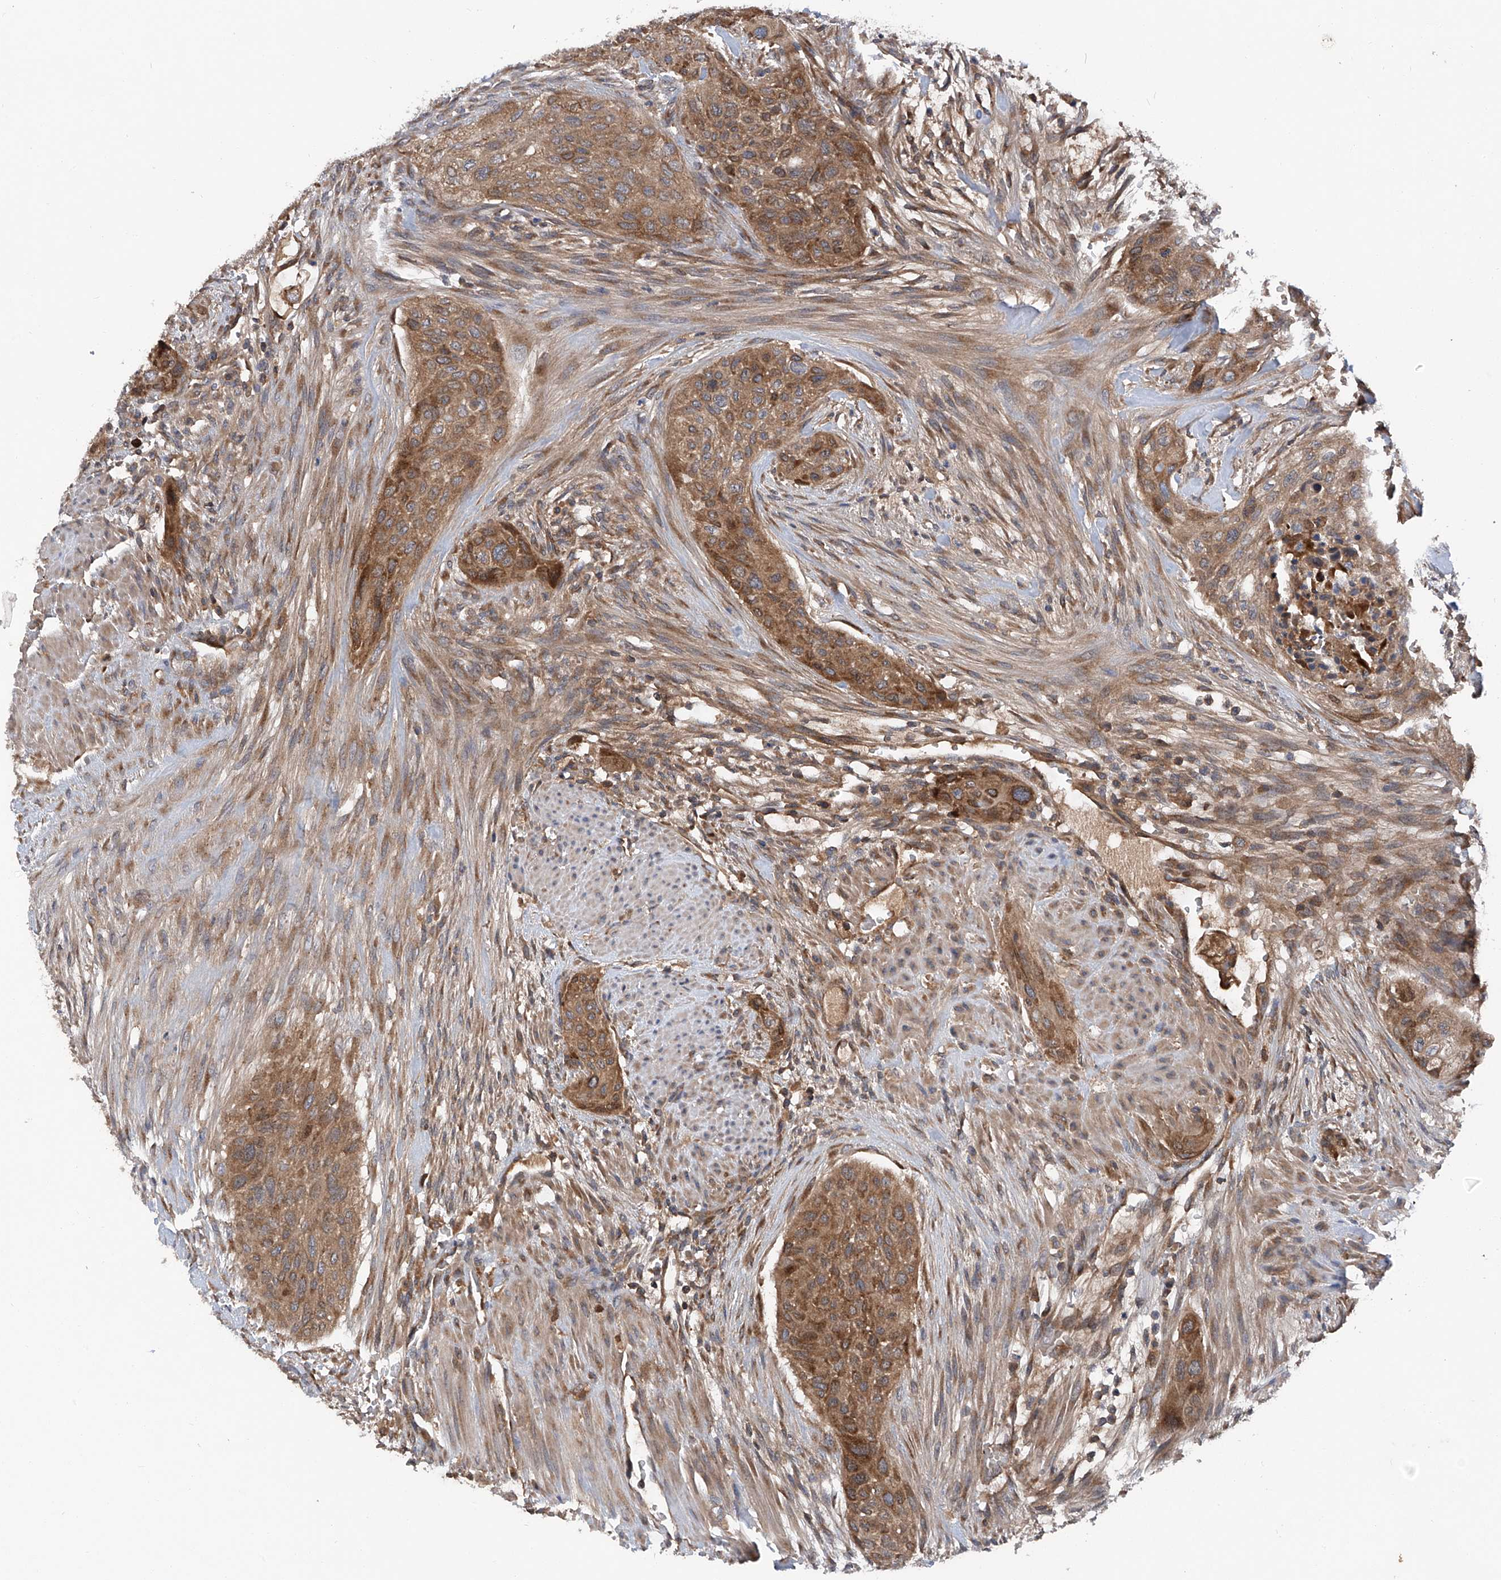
{"staining": {"intensity": "moderate", "quantity": ">75%", "location": "cytoplasmic/membranous"}, "tissue": "urothelial cancer", "cell_type": "Tumor cells", "image_type": "cancer", "snomed": [{"axis": "morphology", "description": "Urothelial carcinoma, High grade"}, {"axis": "topography", "description": "Urinary bladder"}], "caption": "This histopathology image demonstrates immunohistochemistry (IHC) staining of high-grade urothelial carcinoma, with medium moderate cytoplasmic/membranous expression in about >75% of tumor cells.", "gene": "ASCC3", "patient": {"sex": "male", "age": 35}}